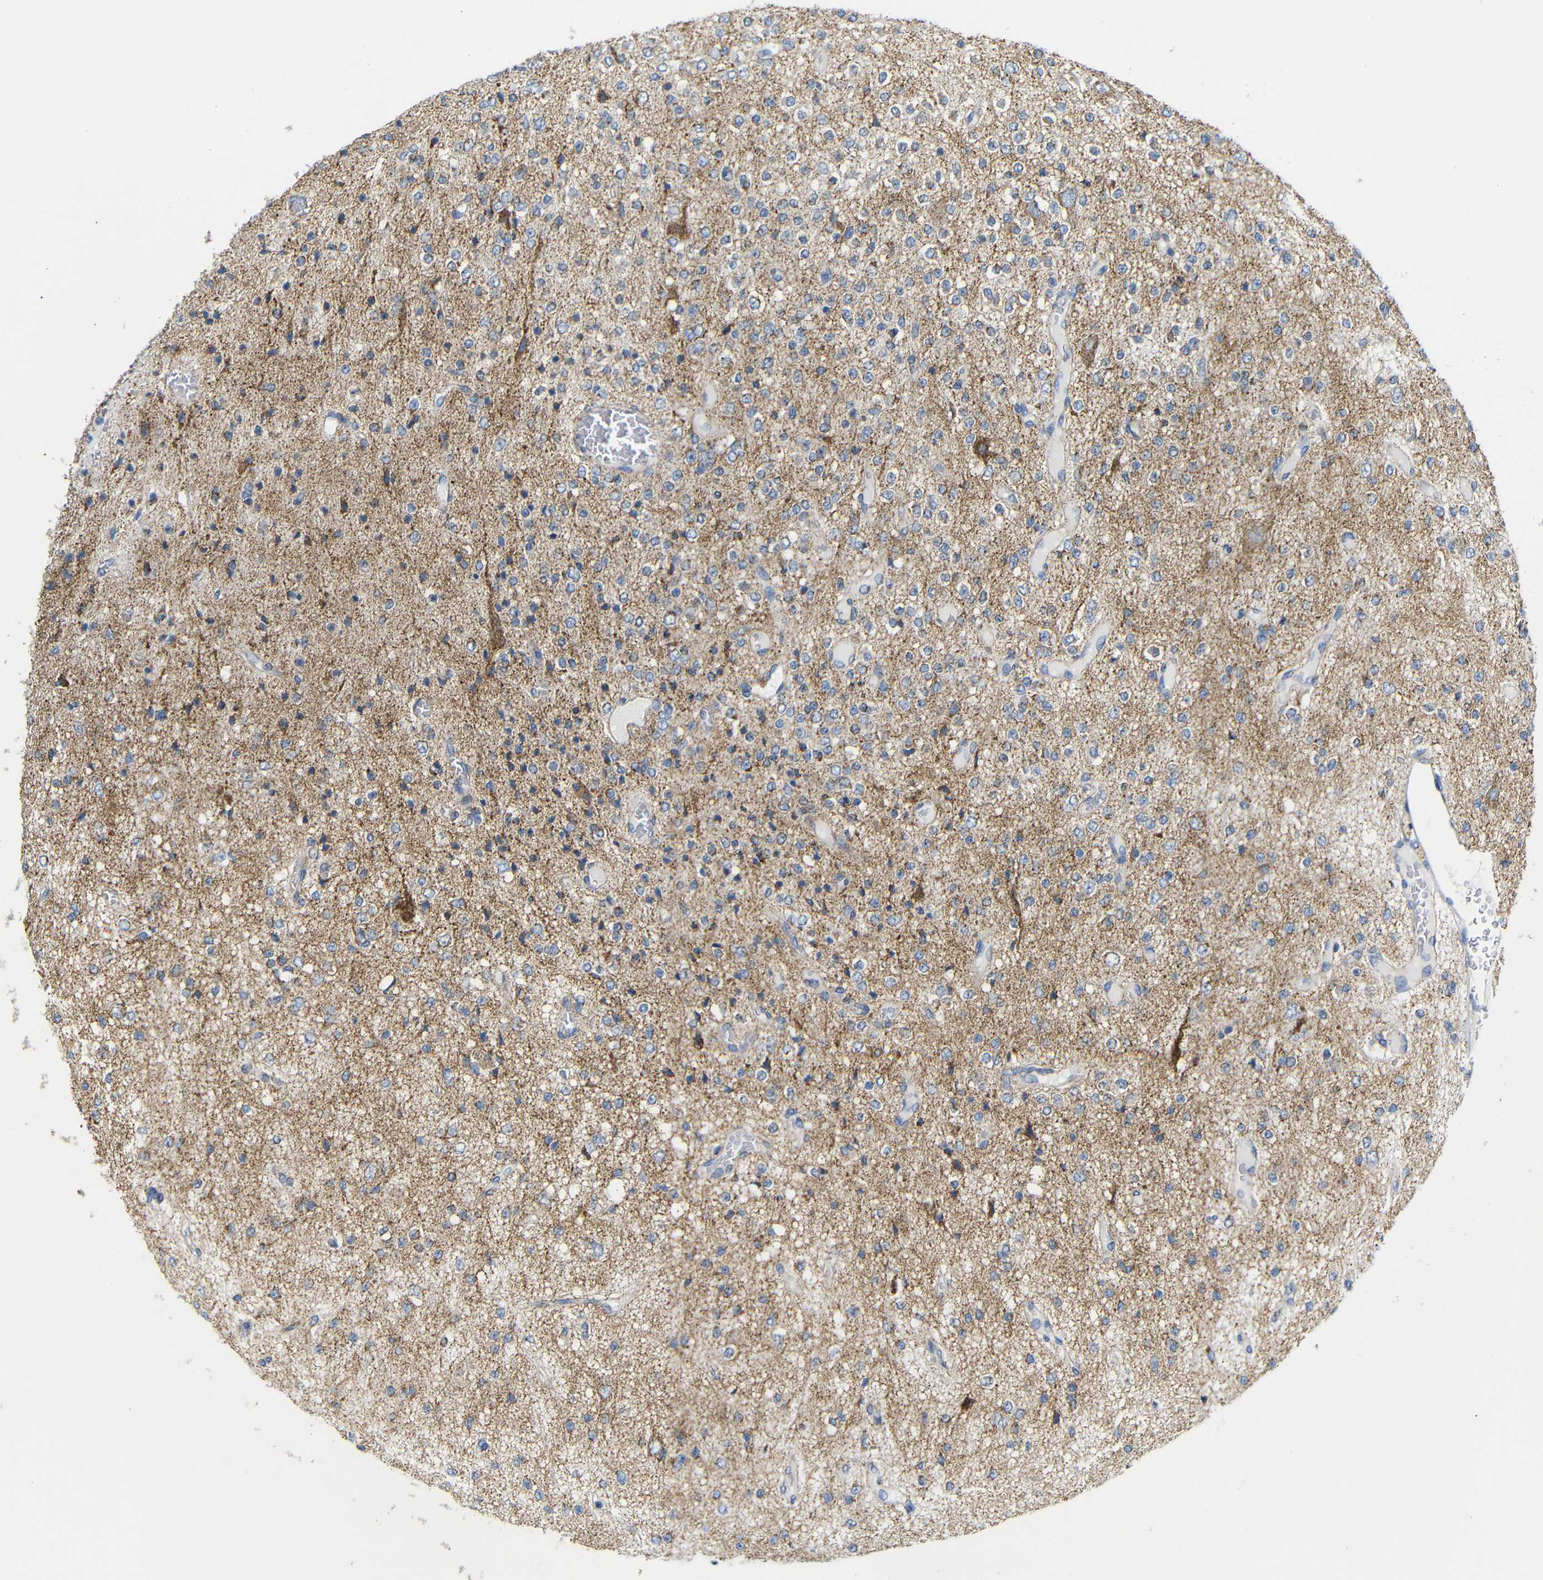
{"staining": {"intensity": "moderate", "quantity": "<25%", "location": "cytoplasmic/membranous"}, "tissue": "glioma", "cell_type": "Tumor cells", "image_type": "cancer", "snomed": [{"axis": "morphology", "description": "Glioma, malignant, Low grade"}, {"axis": "topography", "description": "Brain"}], "caption": "Low-grade glioma (malignant) stained for a protein (brown) exhibits moderate cytoplasmic/membranous positive staining in approximately <25% of tumor cells.", "gene": "FAM171B", "patient": {"sex": "male", "age": 38}}